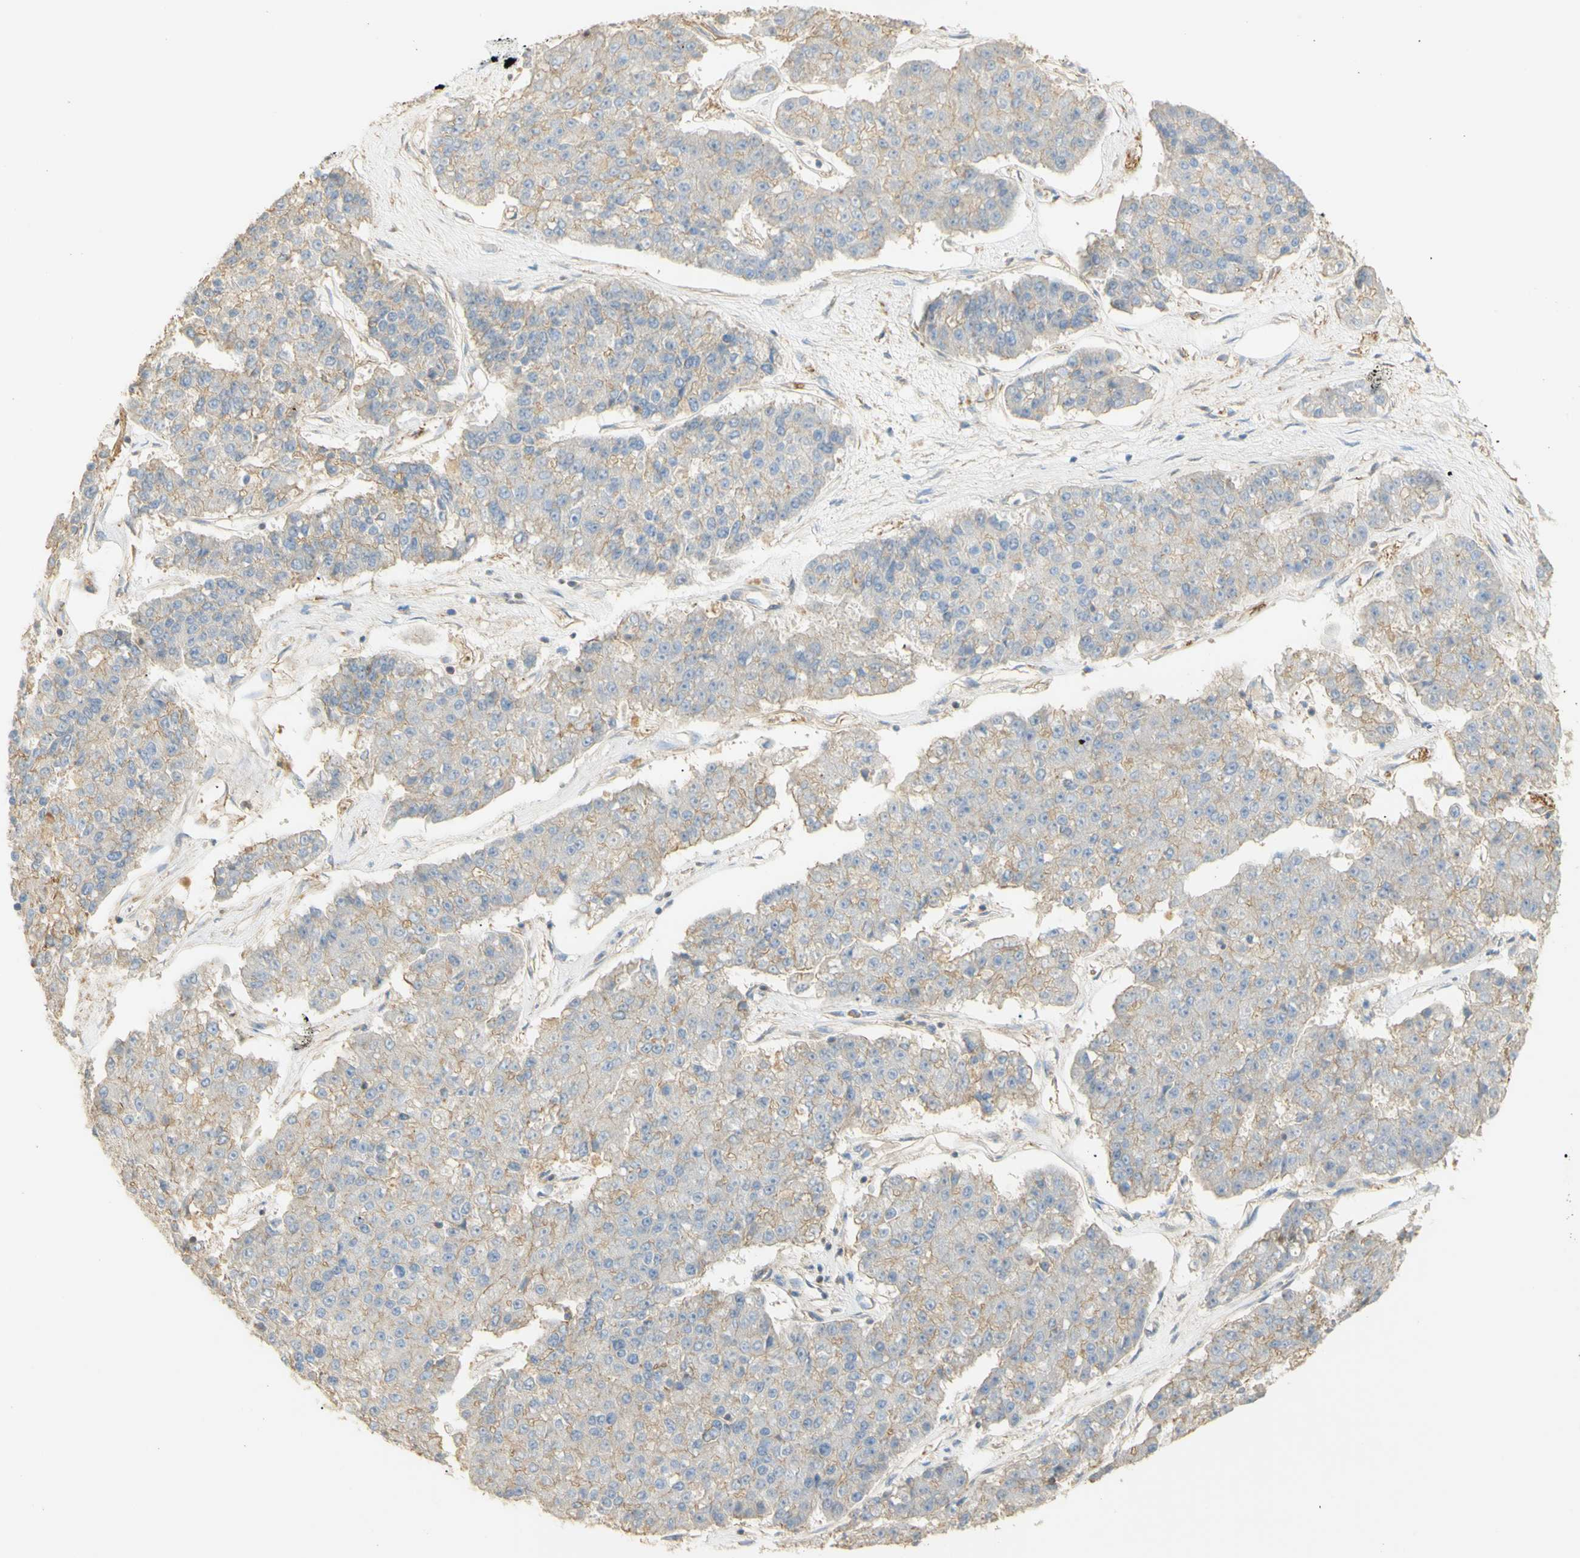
{"staining": {"intensity": "weak", "quantity": "25%-75%", "location": "cytoplasmic/membranous"}, "tissue": "pancreatic cancer", "cell_type": "Tumor cells", "image_type": "cancer", "snomed": [{"axis": "morphology", "description": "Adenocarcinoma, NOS"}, {"axis": "topography", "description": "Pancreas"}], "caption": "High-magnification brightfield microscopy of pancreatic adenocarcinoma stained with DAB (brown) and counterstained with hematoxylin (blue). tumor cells exhibit weak cytoplasmic/membranous staining is appreciated in approximately25%-75% of cells. The protein is stained brown, and the nuclei are stained in blue (DAB IHC with brightfield microscopy, high magnification).", "gene": "KCNE4", "patient": {"sex": "male", "age": 50}}